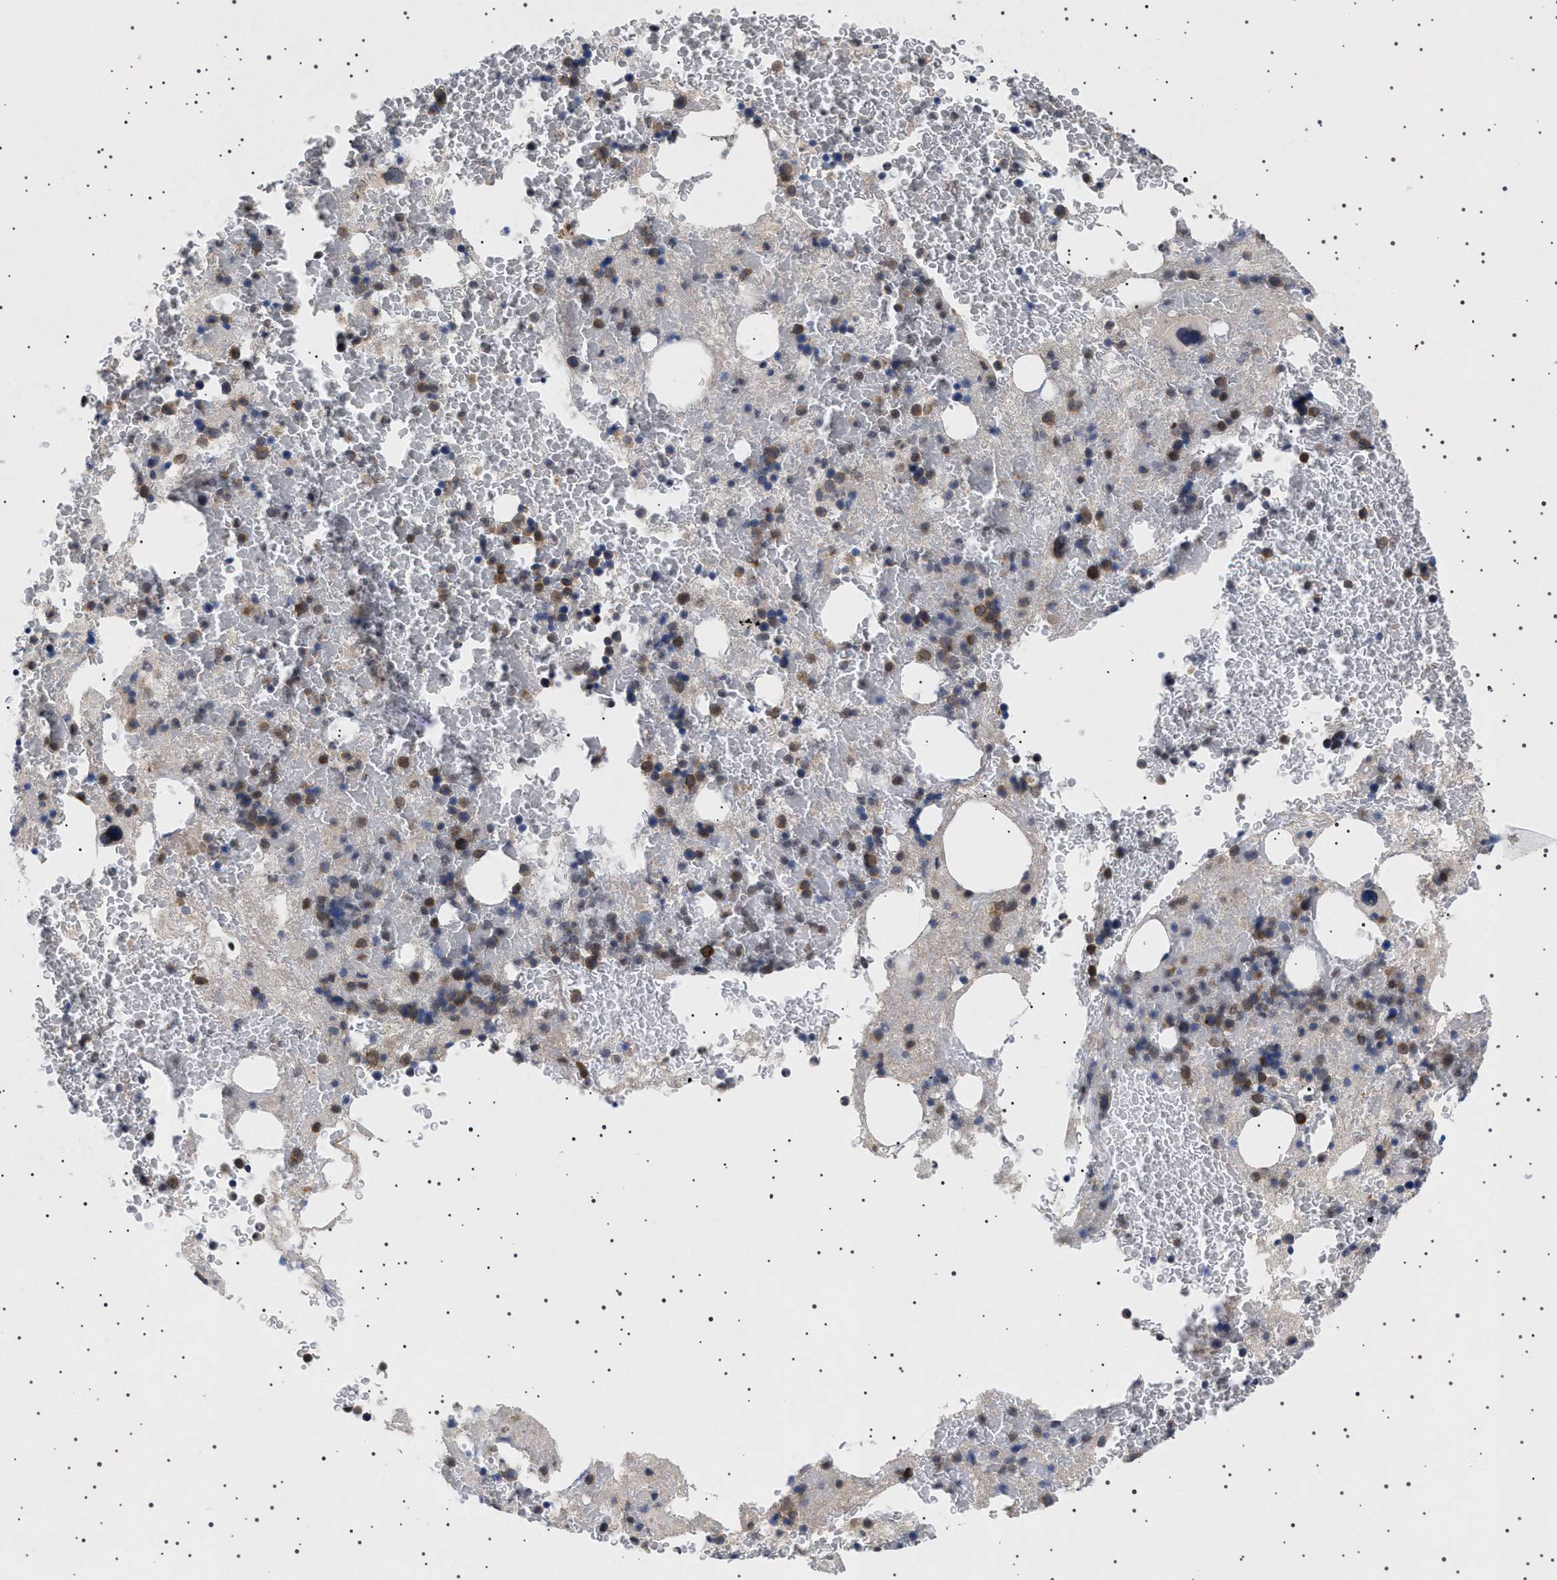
{"staining": {"intensity": "moderate", "quantity": "25%-75%", "location": "cytoplasmic/membranous"}, "tissue": "bone marrow", "cell_type": "Hematopoietic cells", "image_type": "normal", "snomed": [{"axis": "morphology", "description": "Normal tissue, NOS"}, {"axis": "morphology", "description": "Inflammation, NOS"}, {"axis": "topography", "description": "Bone marrow"}], "caption": "Moderate cytoplasmic/membranous protein staining is identified in approximately 25%-75% of hematopoietic cells in bone marrow.", "gene": "NUP93", "patient": {"sex": "male", "age": 63}}